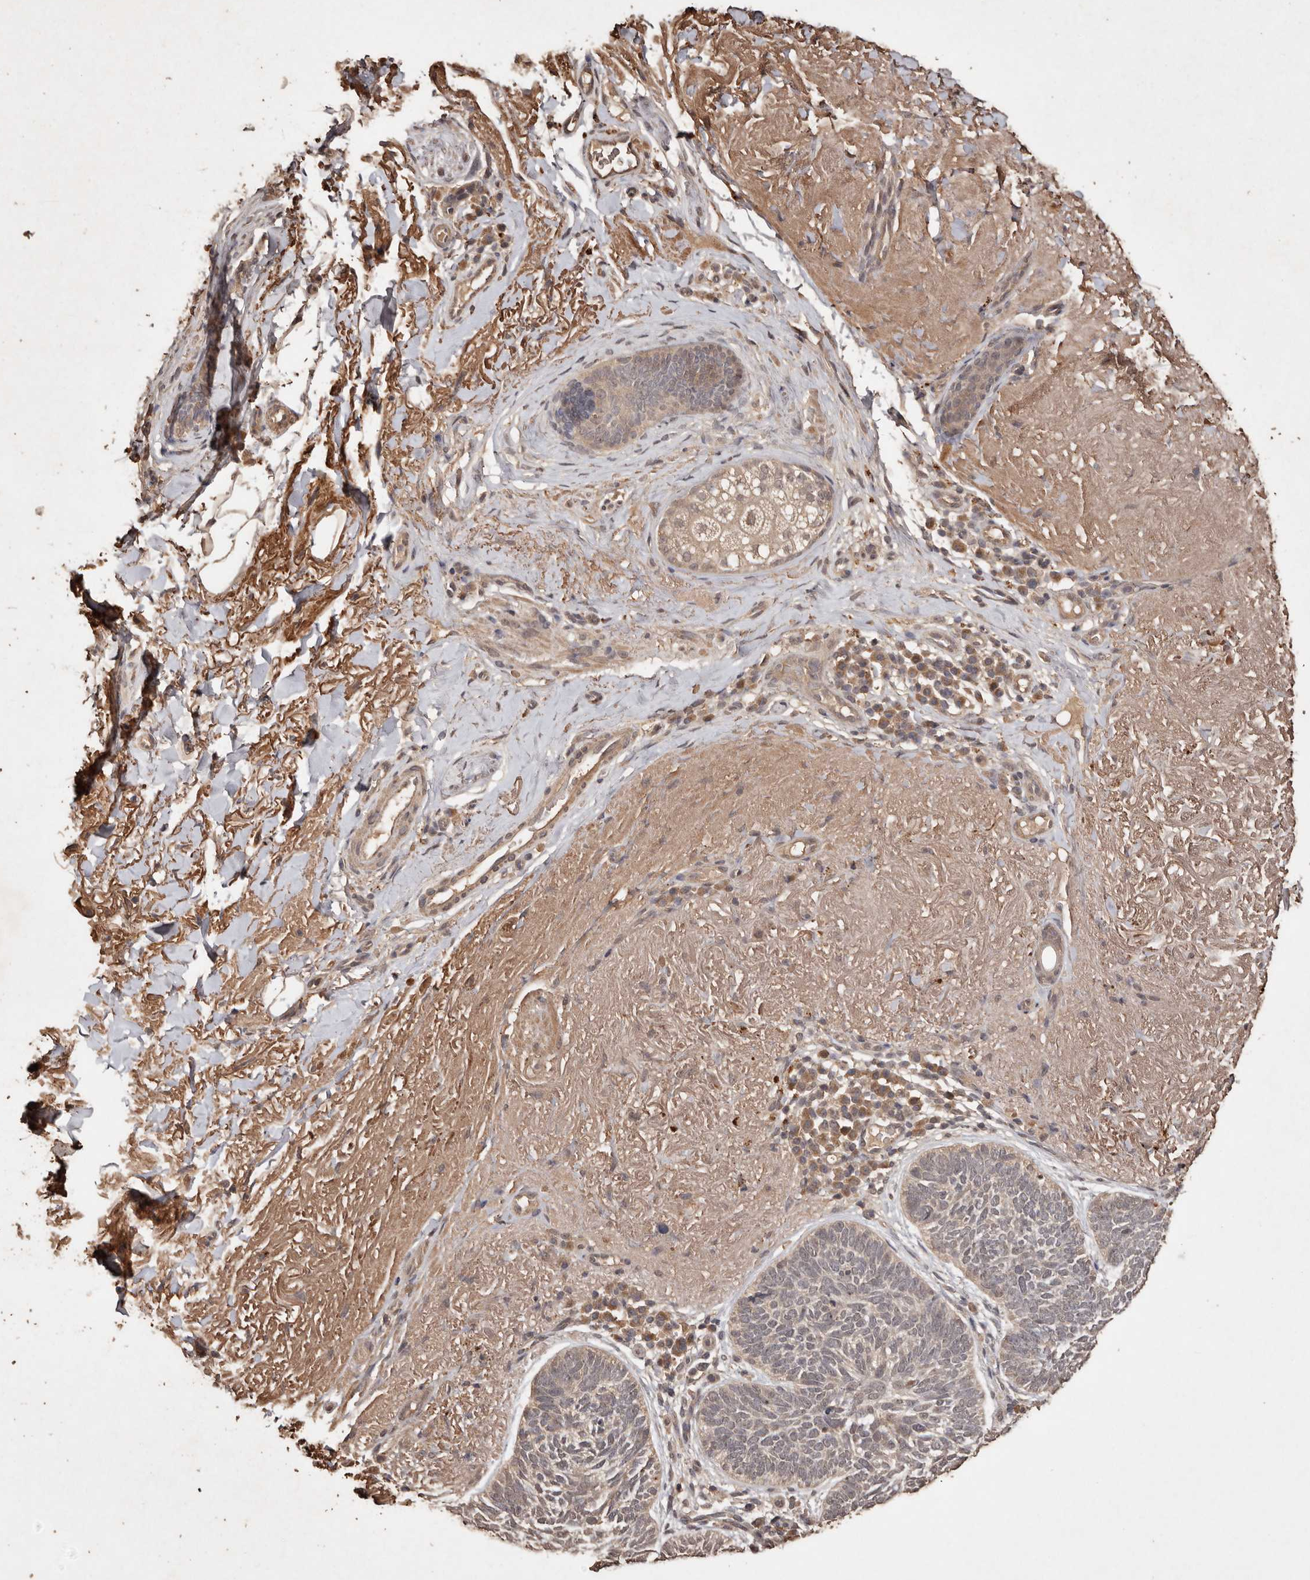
{"staining": {"intensity": "weak", "quantity": "<25%", "location": "cytoplasmic/membranous"}, "tissue": "skin cancer", "cell_type": "Tumor cells", "image_type": "cancer", "snomed": [{"axis": "morphology", "description": "Basal cell carcinoma"}, {"axis": "topography", "description": "Skin"}], "caption": "A high-resolution image shows immunohistochemistry staining of skin cancer (basal cell carcinoma), which displays no significant positivity in tumor cells.", "gene": "PKDCC", "patient": {"sex": "female", "age": 85}}